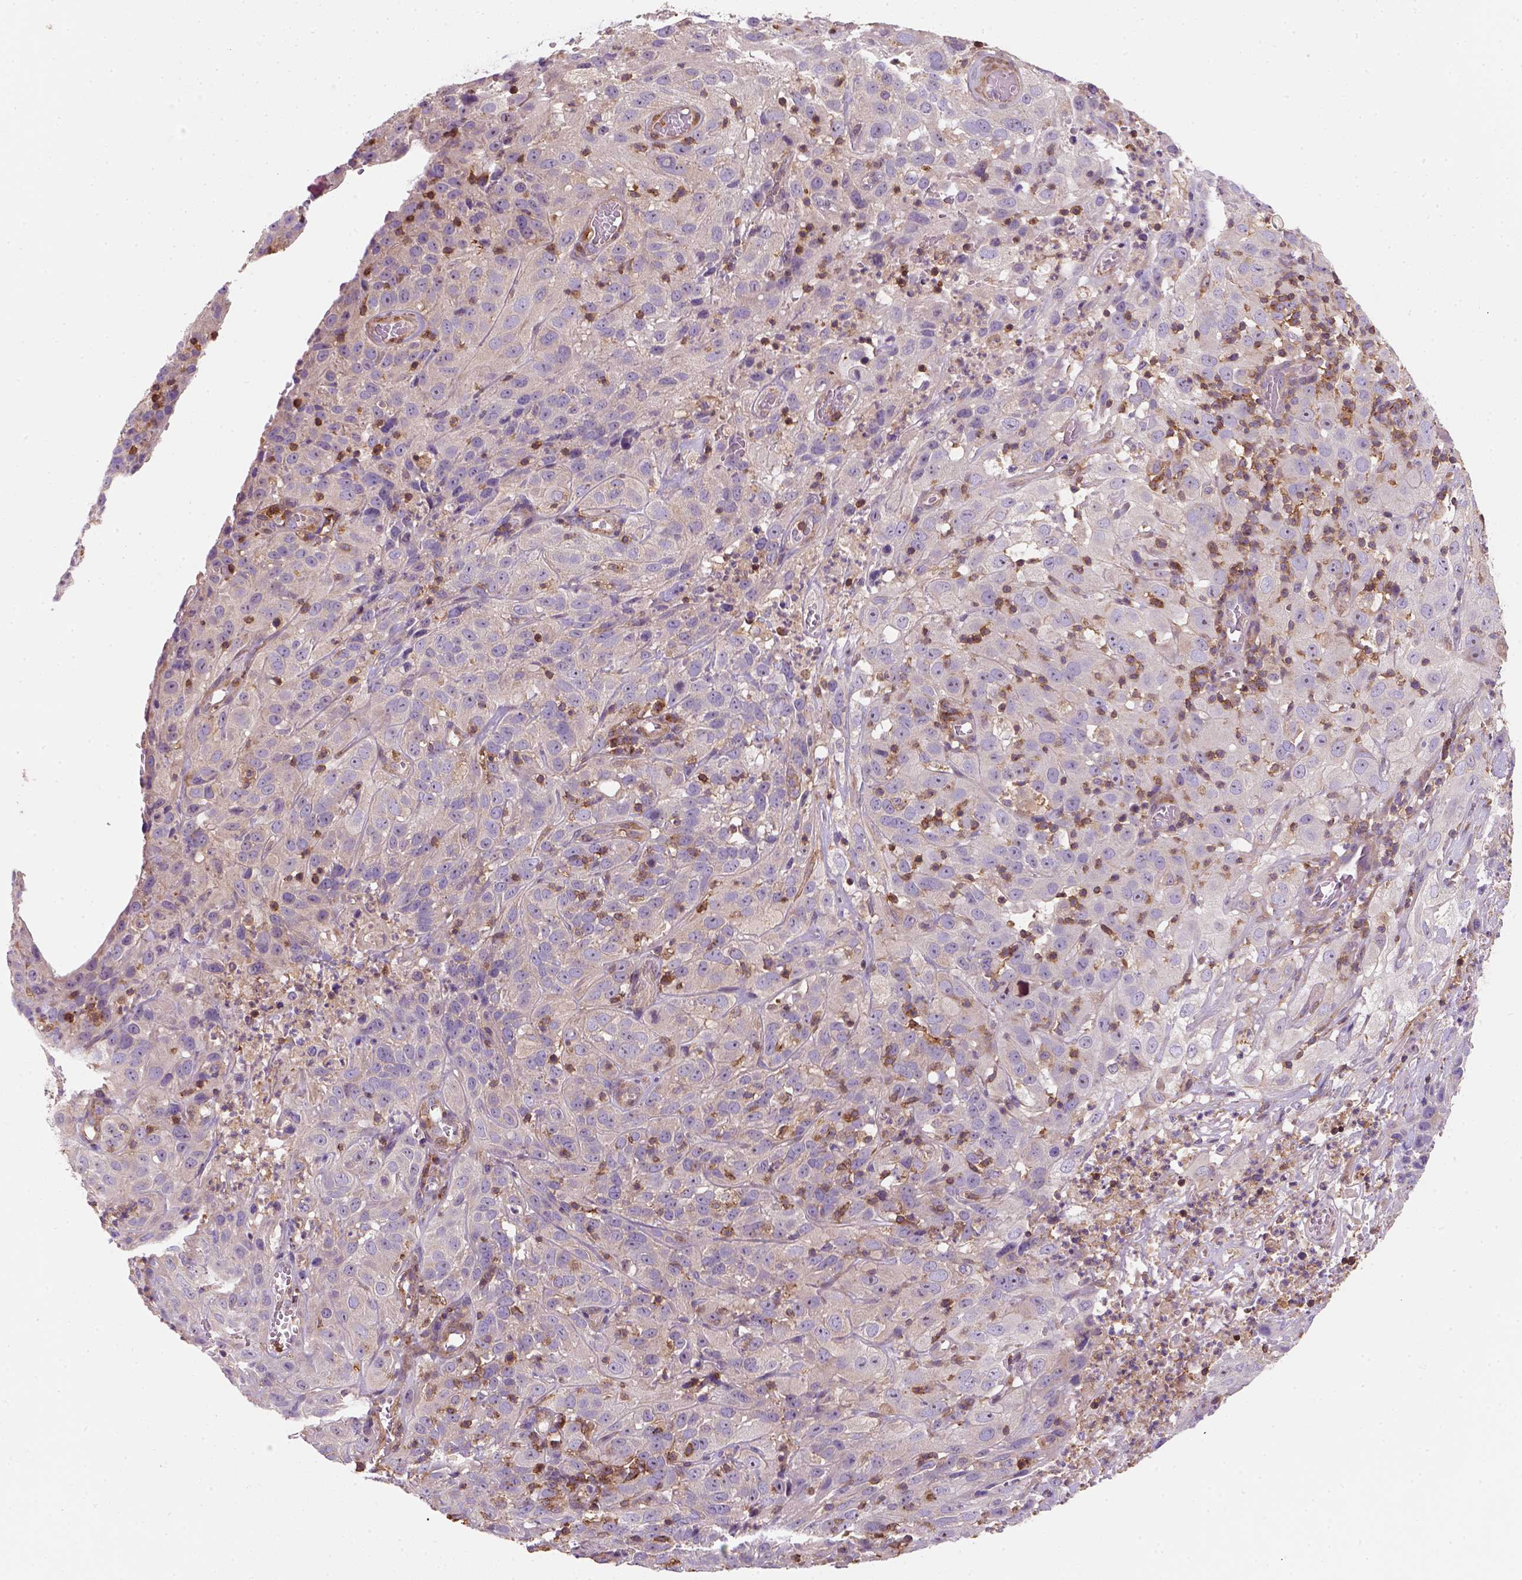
{"staining": {"intensity": "negative", "quantity": "none", "location": "none"}, "tissue": "cervical cancer", "cell_type": "Tumor cells", "image_type": "cancer", "snomed": [{"axis": "morphology", "description": "Squamous cell carcinoma, NOS"}, {"axis": "topography", "description": "Cervix"}], "caption": "There is no significant expression in tumor cells of squamous cell carcinoma (cervical).", "gene": "GPRC5D", "patient": {"sex": "female", "age": 32}}